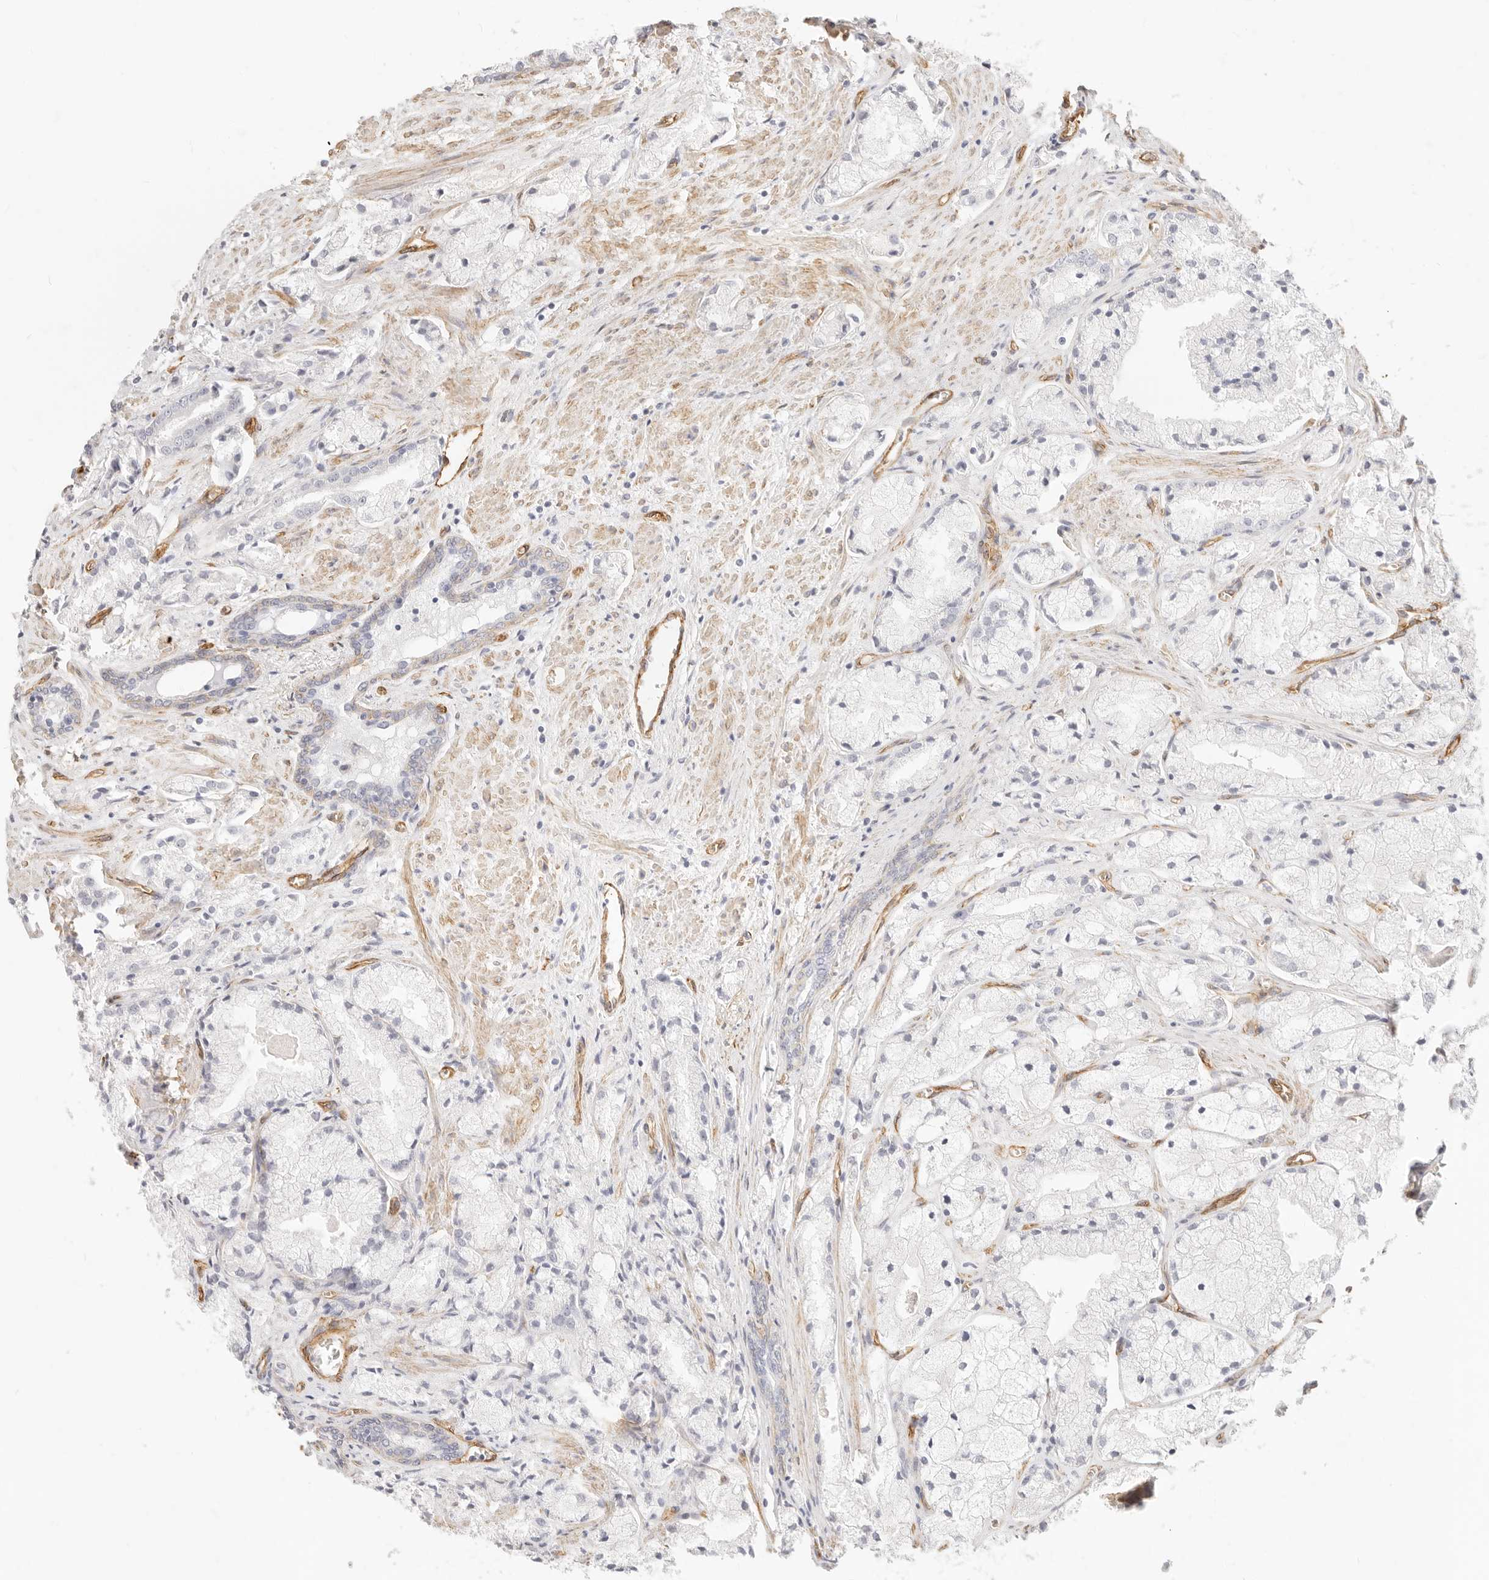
{"staining": {"intensity": "negative", "quantity": "none", "location": "none"}, "tissue": "prostate cancer", "cell_type": "Tumor cells", "image_type": "cancer", "snomed": [{"axis": "morphology", "description": "Adenocarcinoma, High grade"}, {"axis": "topography", "description": "Prostate"}], "caption": "Immunohistochemistry histopathology image of neoplastic tissue: prostate cancer (high-grade adenocarcinoma) stained with DAB shows no significant protein positivity in tumor cells.", "gene": "NUS1", "patient": {"sex": "male", "age": 50}}